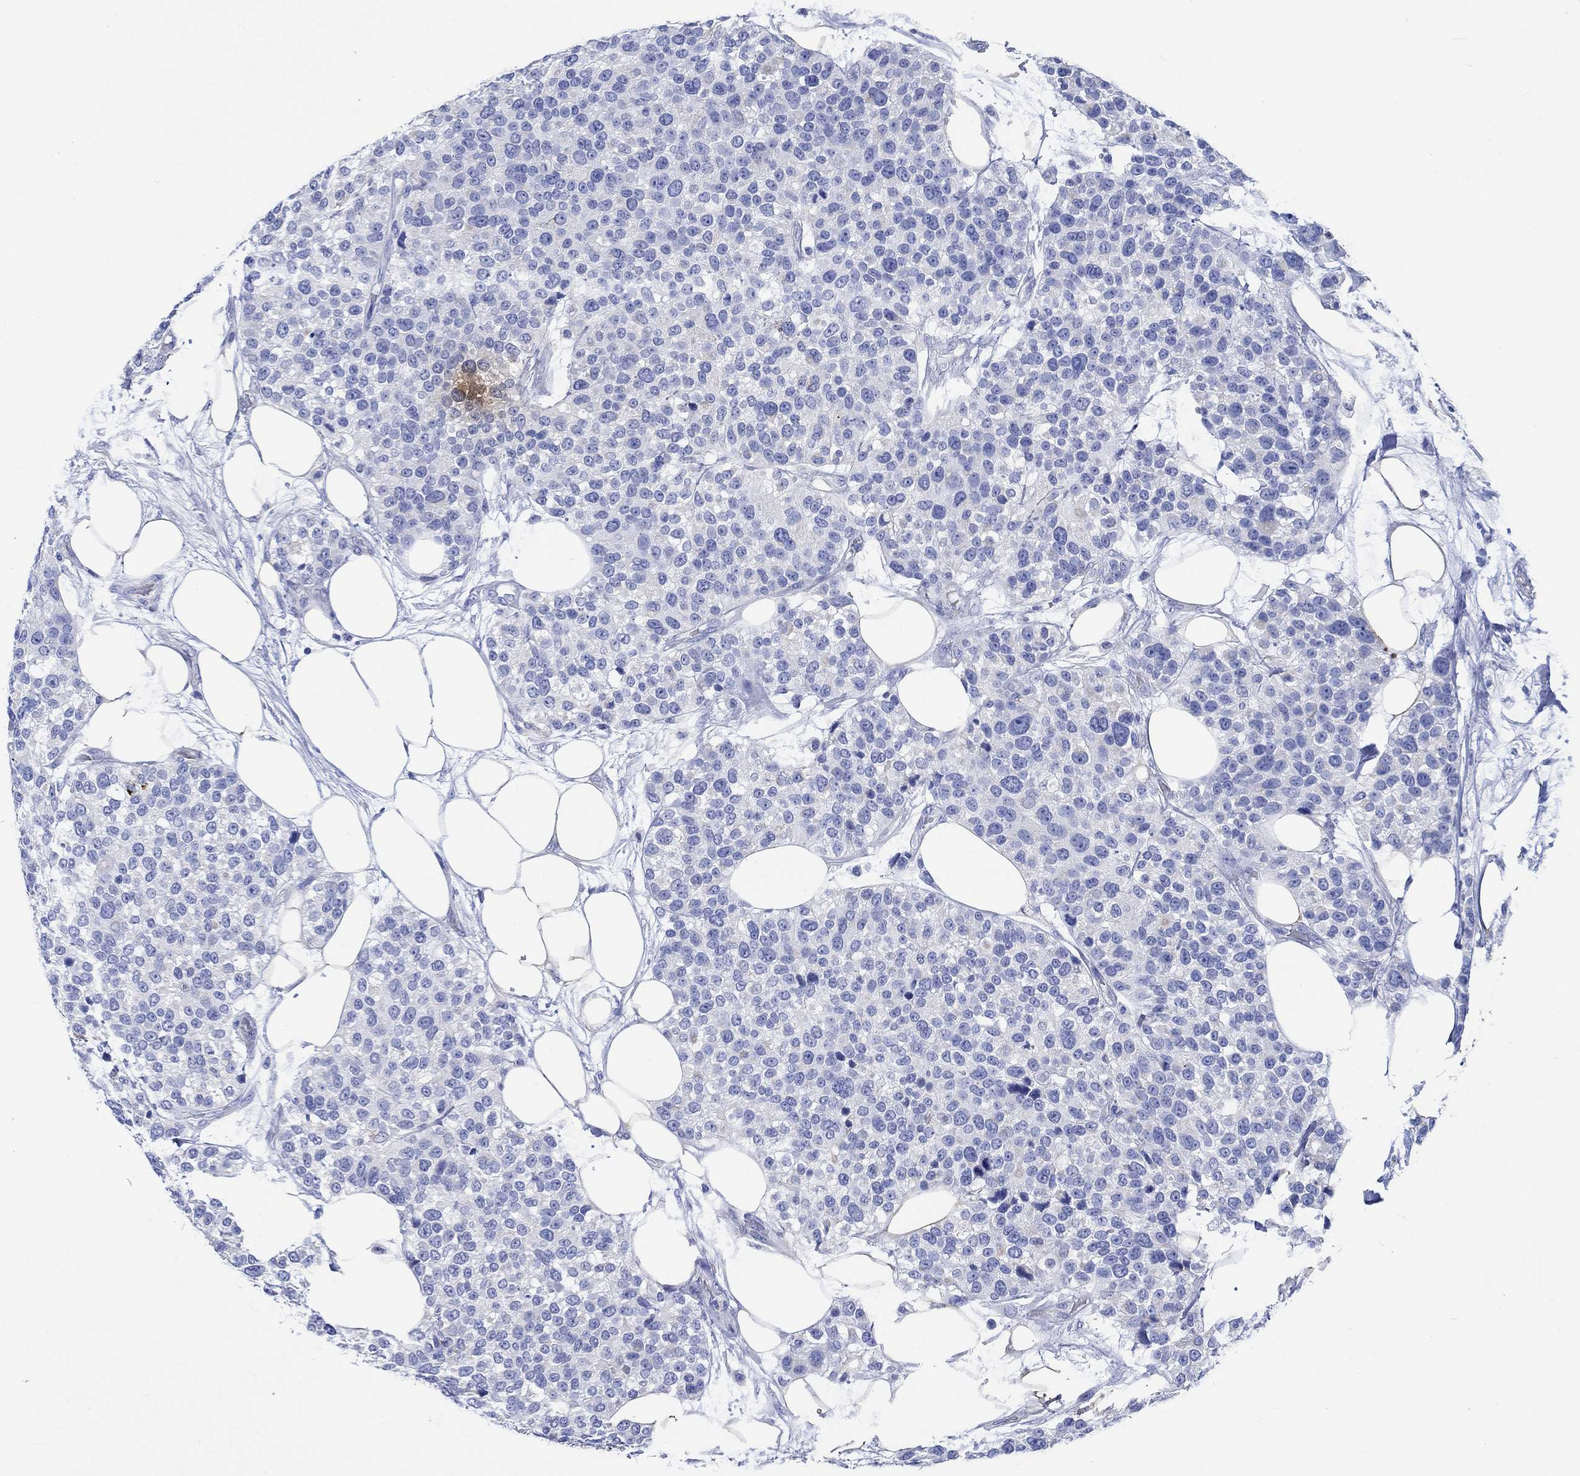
{"staining": {"intensity": "negative", "quantity": "none", "location": "none"}, "tissue": "urothelial cancer", "cell_type": "Tumor cells", "image_type": "cancer", "snomed": [{"axis": "morphology", "description": "Urothelial carcinoma, High grade"}, {"axis": "topography", "description": "Urinary bladder"}], "caption": "There is no significant expression in tumor cells of high-grade urothelial carcinoma.", "gene": "CPLX2", "patient": {"sex": "male", "age": 77}}